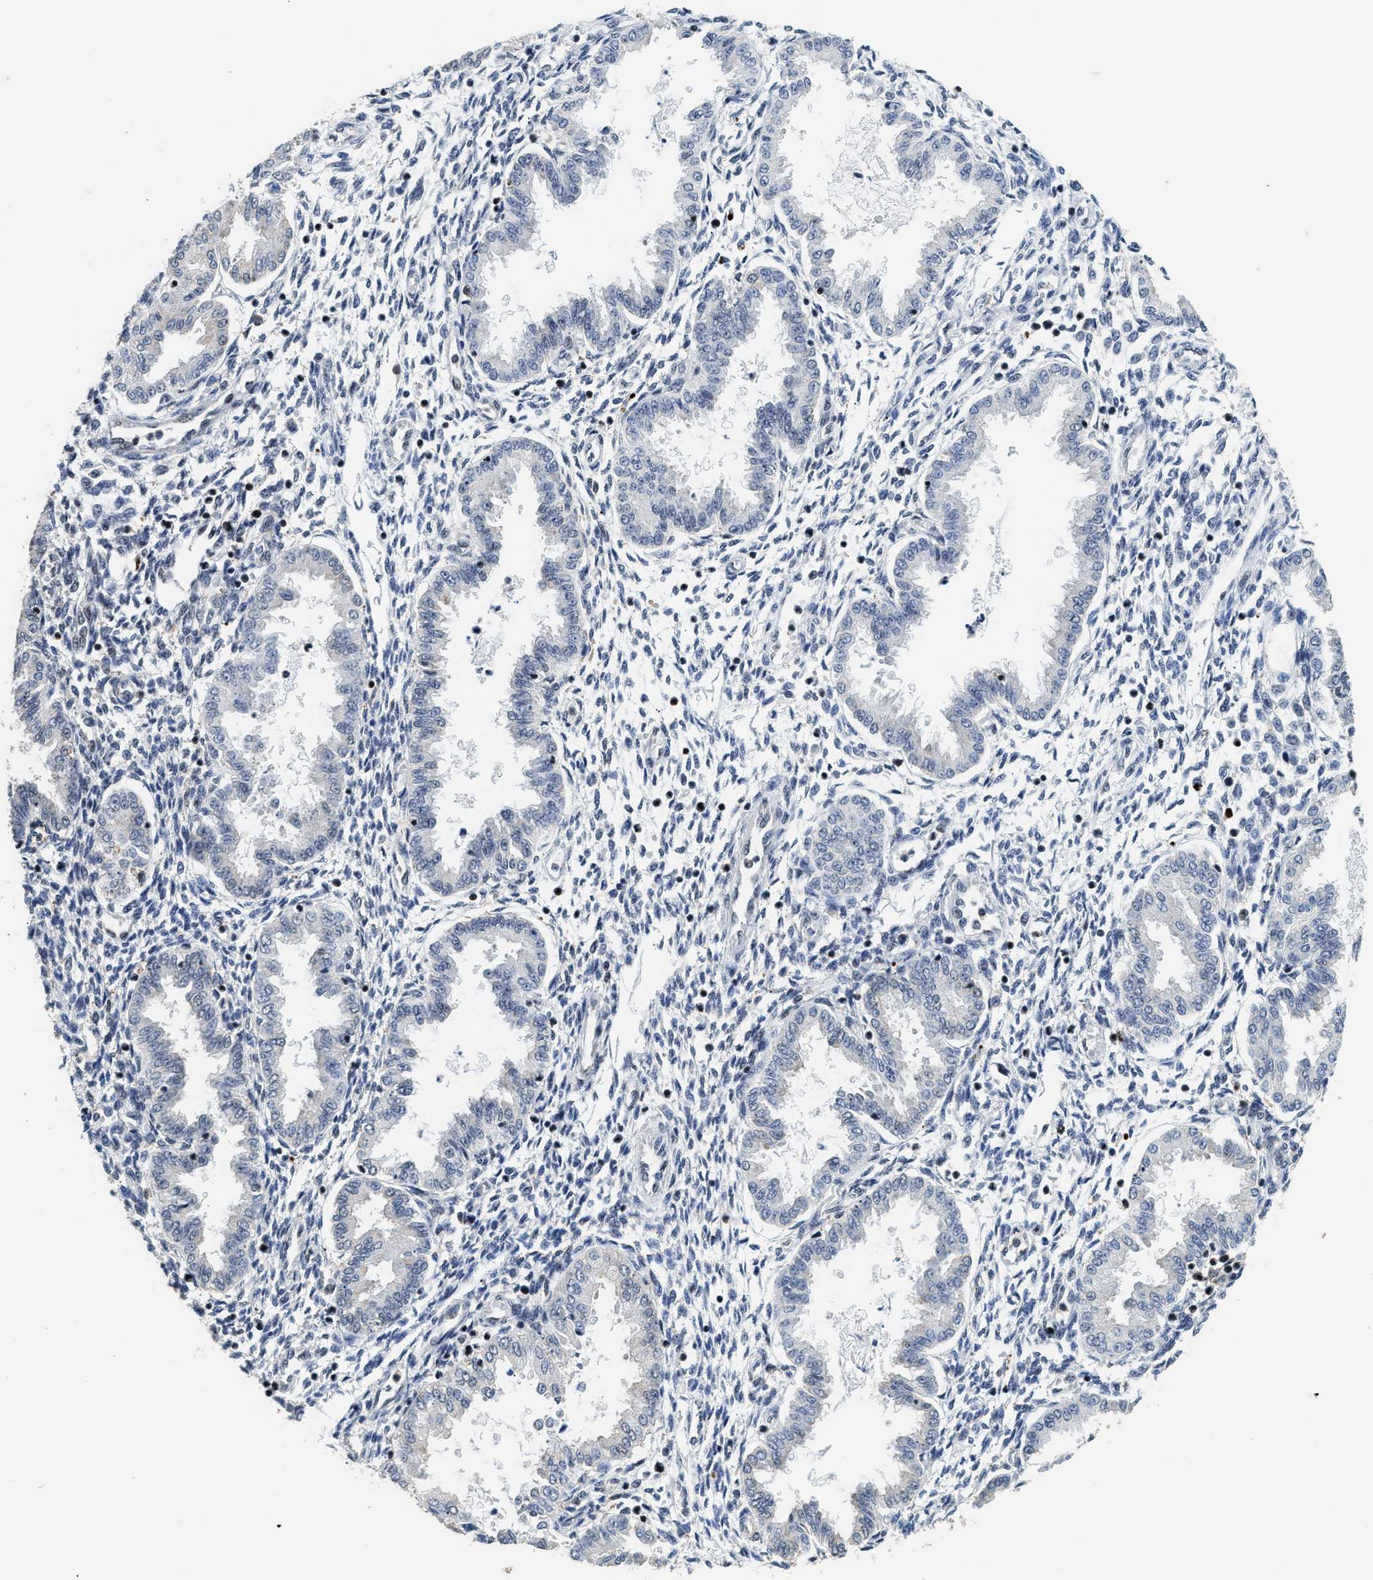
{"staining": {"intensity": "weak", "quantity": "<25%", "location": "nuclear"}, "tissue": "endometrium", "cell_type": "Cells in endometrial stroma", "image_type": "normal", "snomed": [{"axis": "morphology", "description": "Normal tissue, NOS"}, {"axis": "topography", "description": "Endometrium"}], "caption": "Immunohistochemistry (IHC) micrograph of normal endometrium stained for a protein (brown), which exhibits no expression in cells in endometrial stroma.", "gene": "RAD21", "patient": {"sex": "female", "age": 33}}